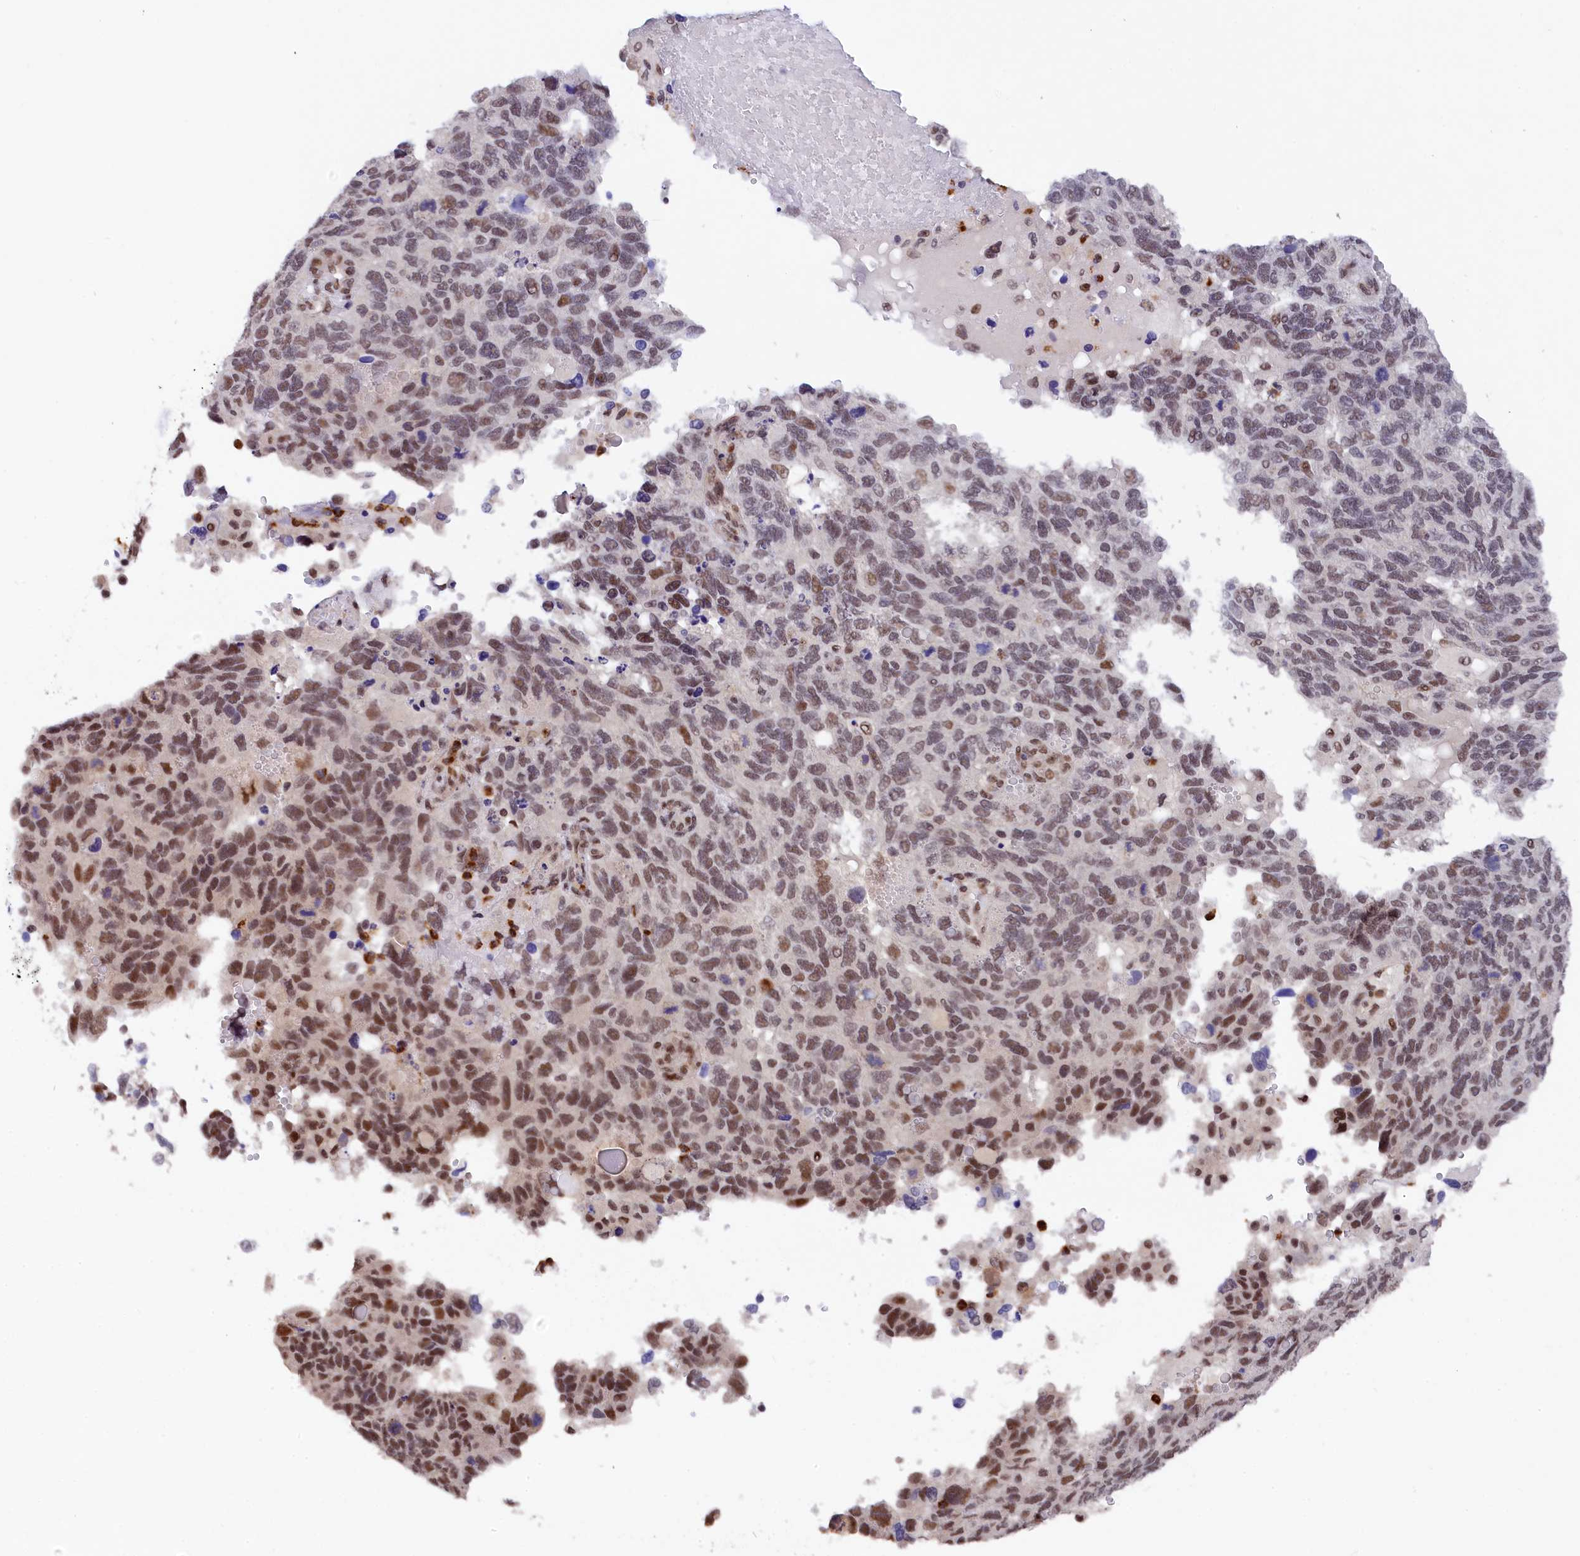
{"staining": {"intensity": "moderate", "quantity": "25%-75%", "location": "nuclear"}, "tissue": "endometrial cancer", "cell_type": "Tumor cells", "image_type": "cancer", "snomed": [{"axis": "morphology", "description": "Adenocarcinoma, NOS"}, {"axis": "topography", "description": "Endometrium"}], "caption": "A medium amount of moderate nuclear expression is seen in about 25%-75% of tumor cells in endometrial cancer (adenocarcinoma) tissue. The staining is performed using DAB brown chromogen to label protein expression. The nuclei are counter-stained blue using hematoxylin.", "gene": "ADIG", "patient": {"sex": "female", "age": 66}}